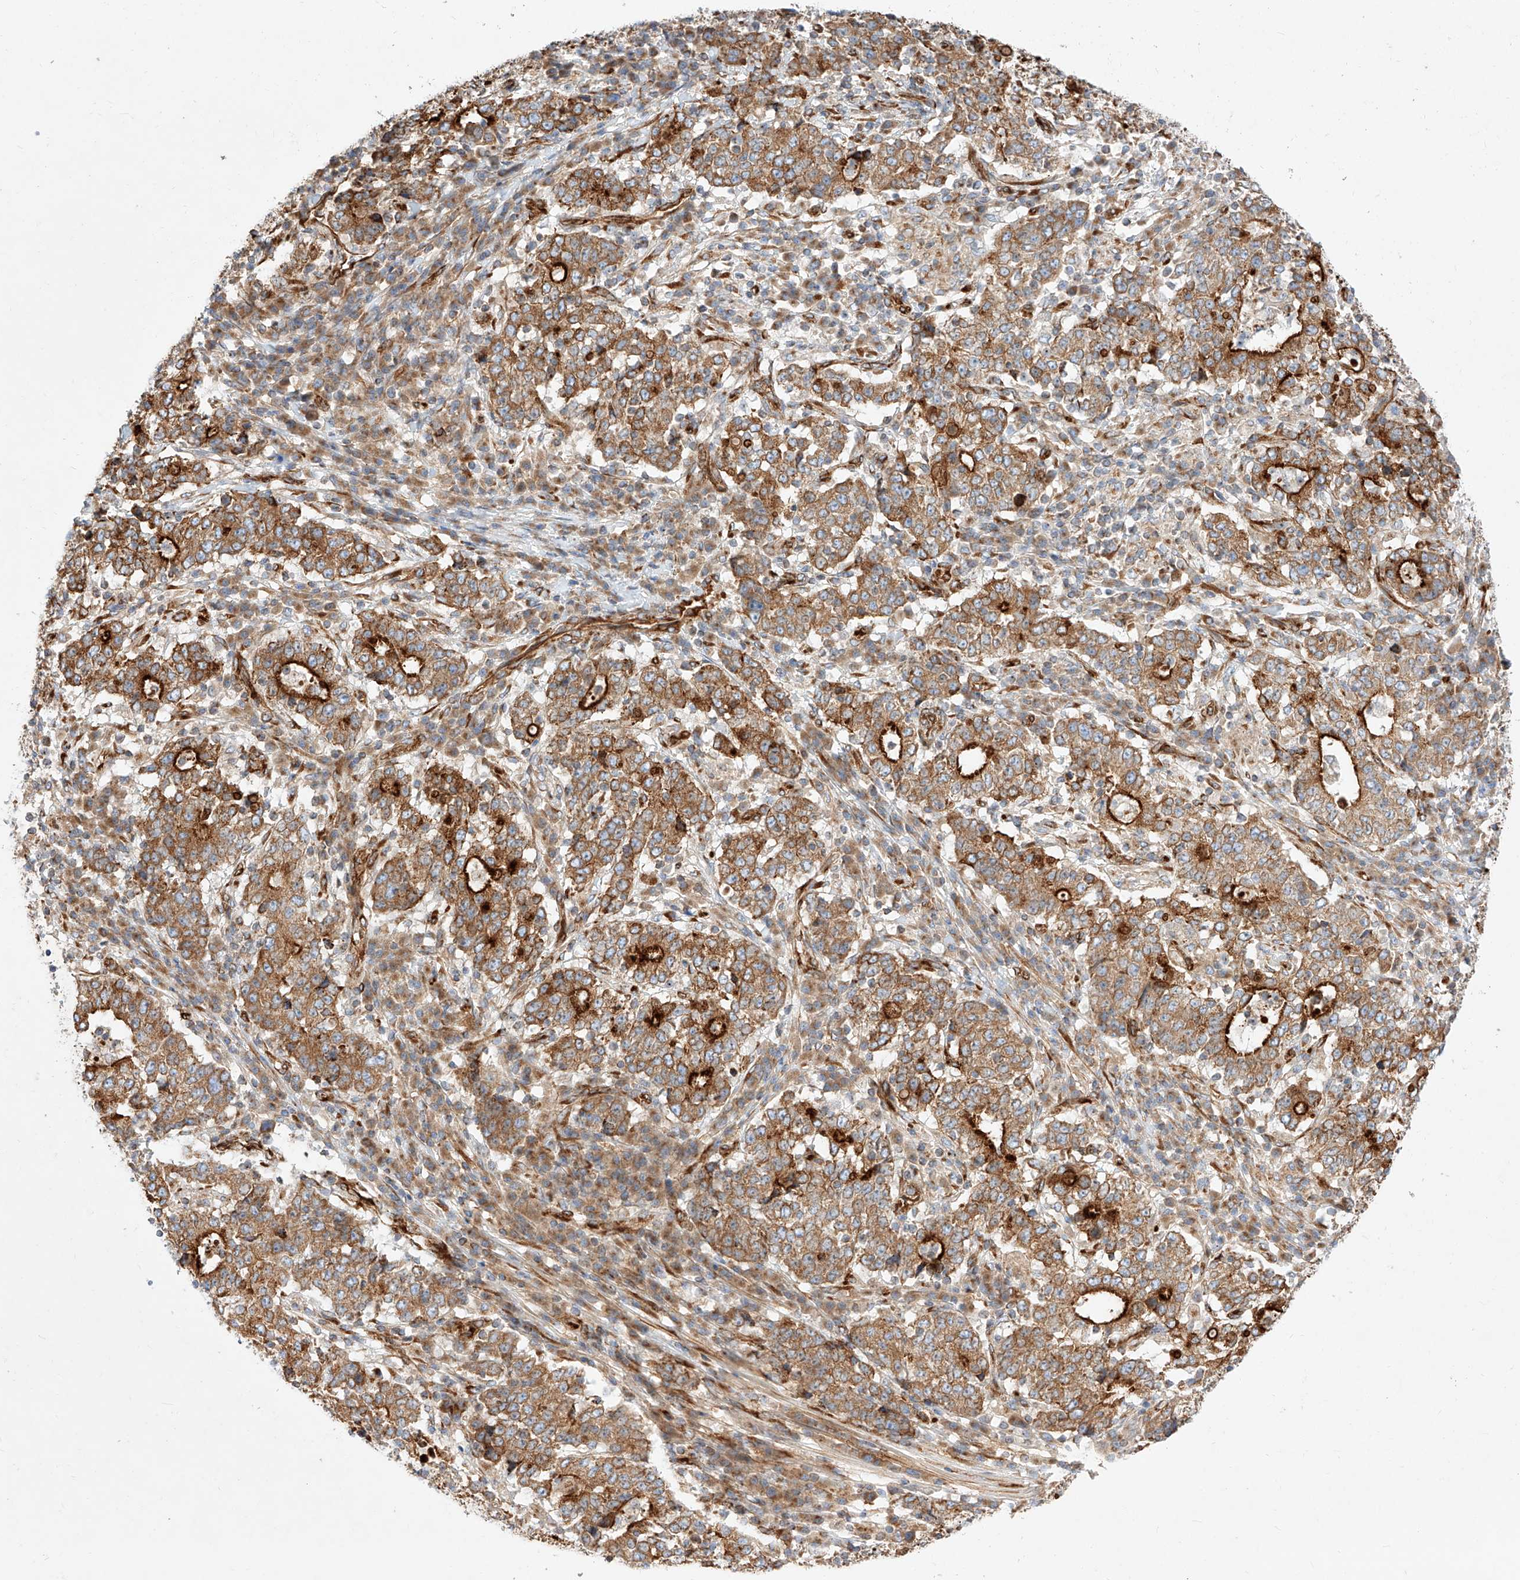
{"staining": {"intensity": "strong", "quantity": ">75%", "location": "cytoplasmic/membranous"}, "tissue": "stomach cancer", "cell_type": "Tumor cells", "image_type": "cancer", "snomed": [{"axis": "morphology", "description": "Adenocarcinoma, NOS"}, {"axis": "topography", "description": "Stomach"}], "caption": "Stomach cancer tissue demonstrates strong cytoplasmic/membranous staining in approximately >75% of tumor cells, visualized by immunohistochemistry.", "gene": "CSGALNACT2", "patient": {"sex": "male", "age": 59}}